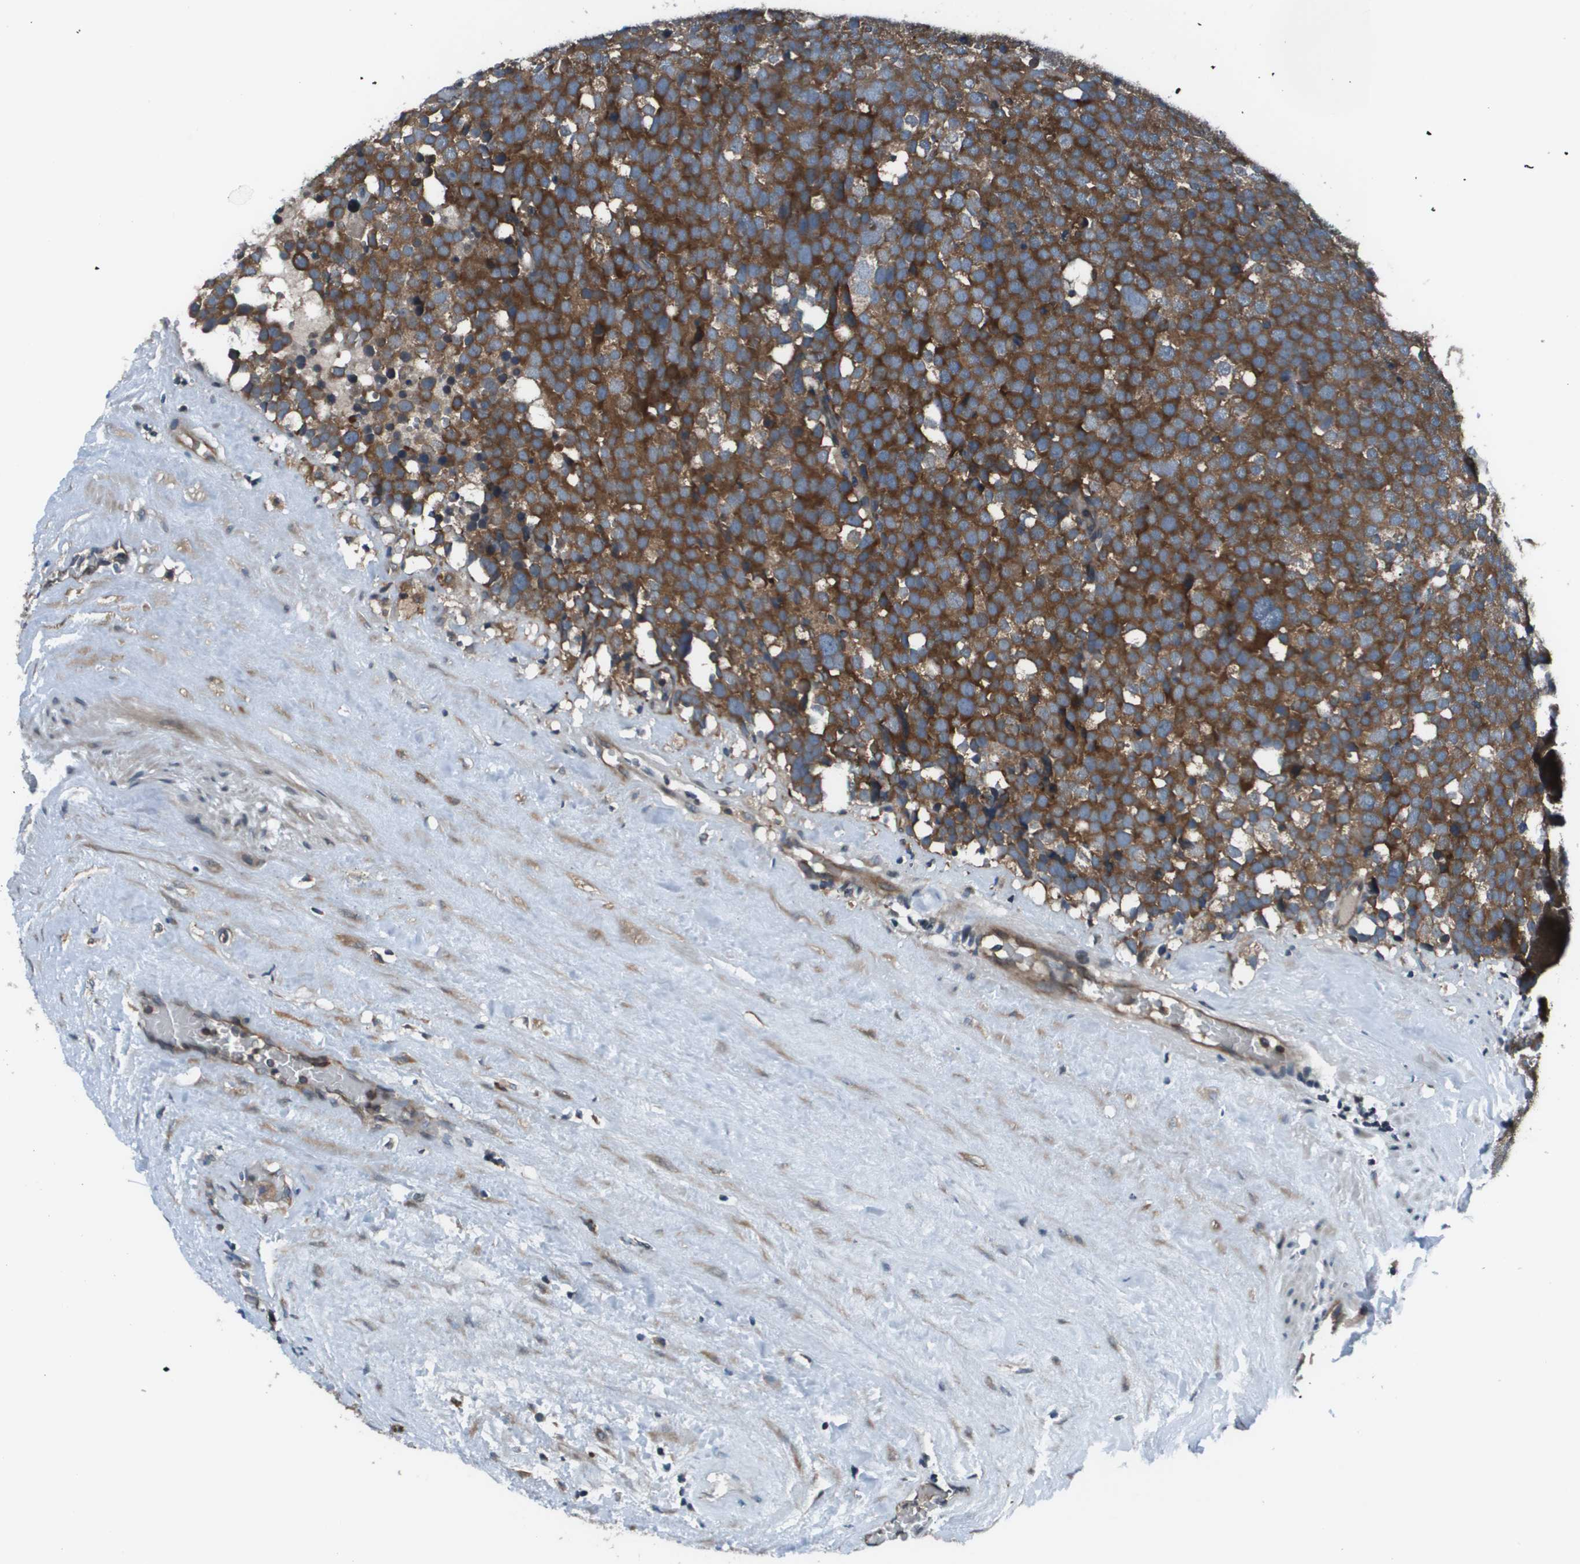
{"staining": {"intensity": "strong", "quantity": ">75%", "location": "cytoplasmic/membranous"}, "tissue": "testis cancer", "cell_type": "Tumor cells", "image_type": "cancer", "snomed": [{"axis": "morphology", "description": "Seminoma, NOS"}, {"axis": "topography", "description": "Testis"}], "caption": "IHC (DAB (3,3'-diaminobenzidine)) staining of testis cancer exhibits strong cytoplasmic/membranous protein expression in about >75% of tumor cells.", "gene": "EIF3B", "patient": {"sex": "male", "age": 71}}